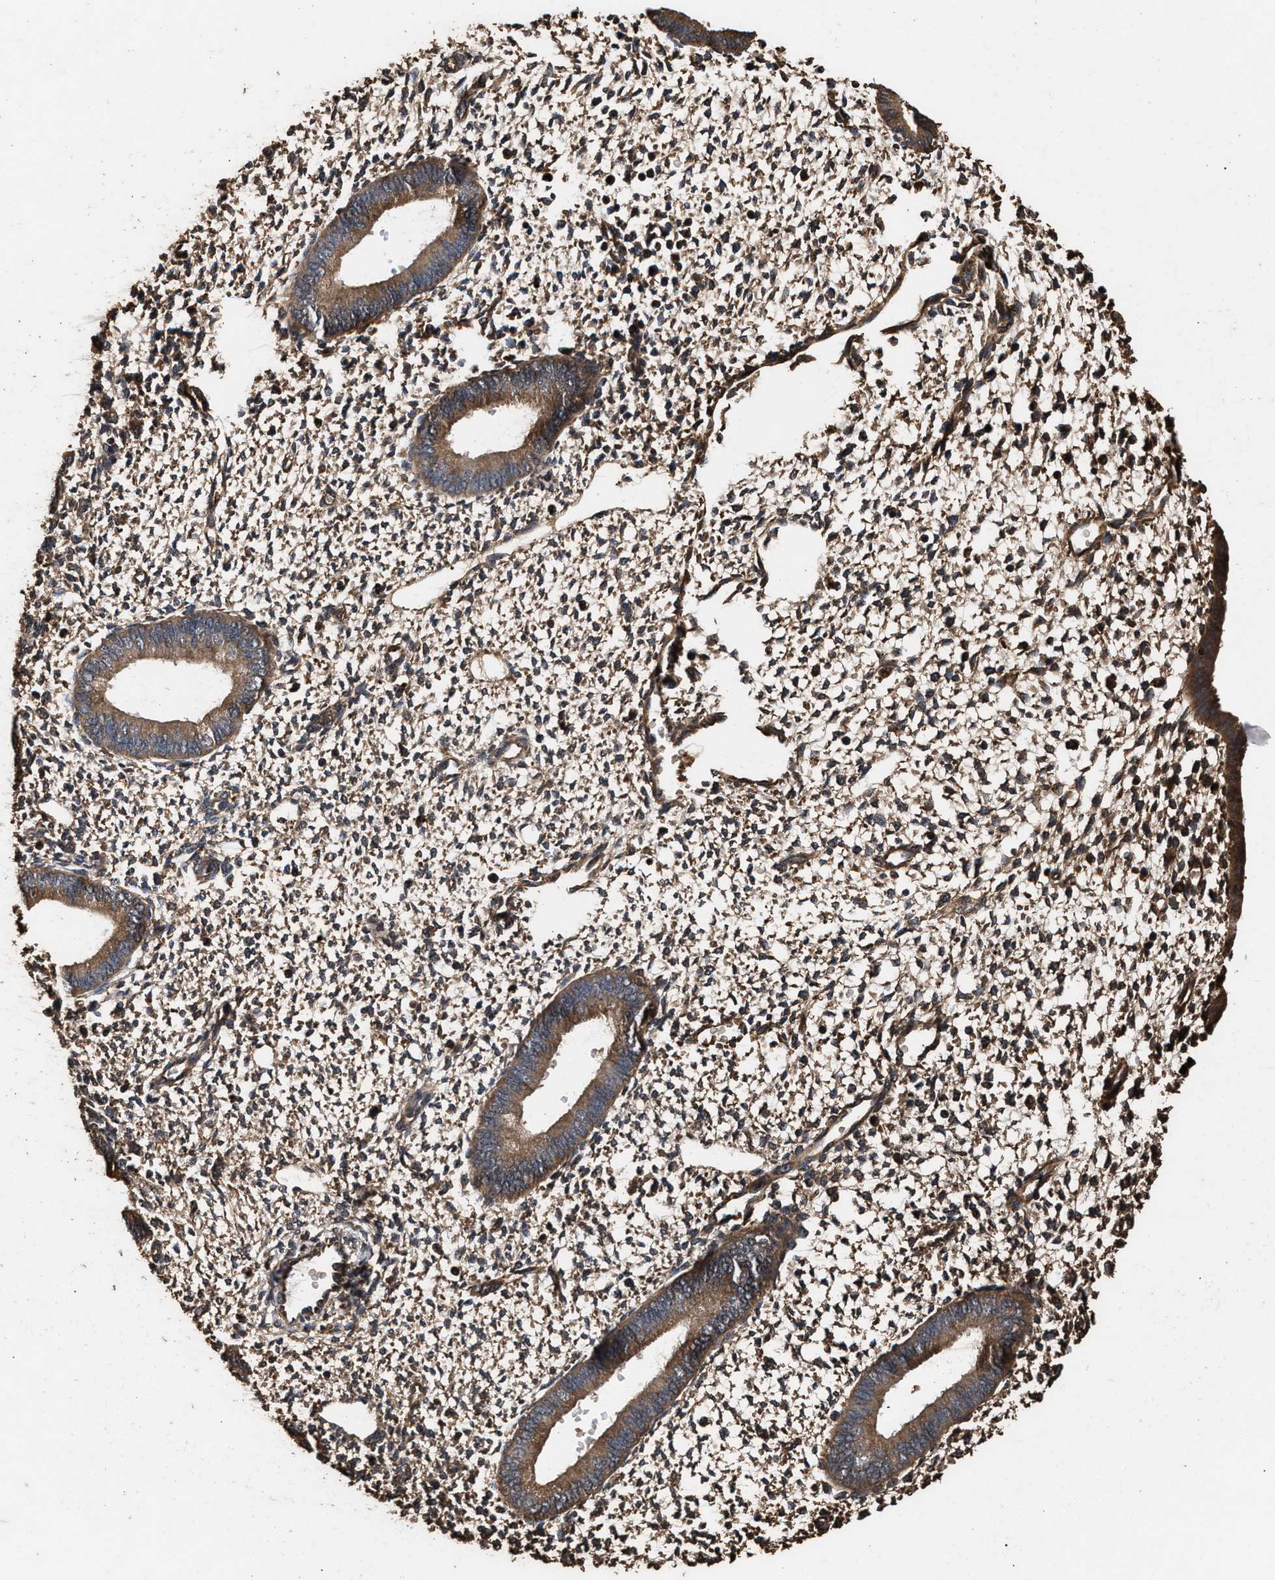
{"staining": {"intensity": "moderate", "quantity": "25%-75%", "location": "cytoplasmic/membranous"}, "tissue": "endometrium", "cell_type": "Cells in endometrial stroma", "image_type": "normal", "snomed": [{"axis": "morphology", "description": "Normal tissue, NOS"}, {"axis": "topography", "description": "Endometrium"}], "caption": "This is a histology image of IHC staining of unremarkable endometrium, which shows moderate expression in the cytoplasmic/membranous of cells in endometrial stroma.", "gene": "ENSG00000286112", "patient": {"sex": "female", "age": 46}}